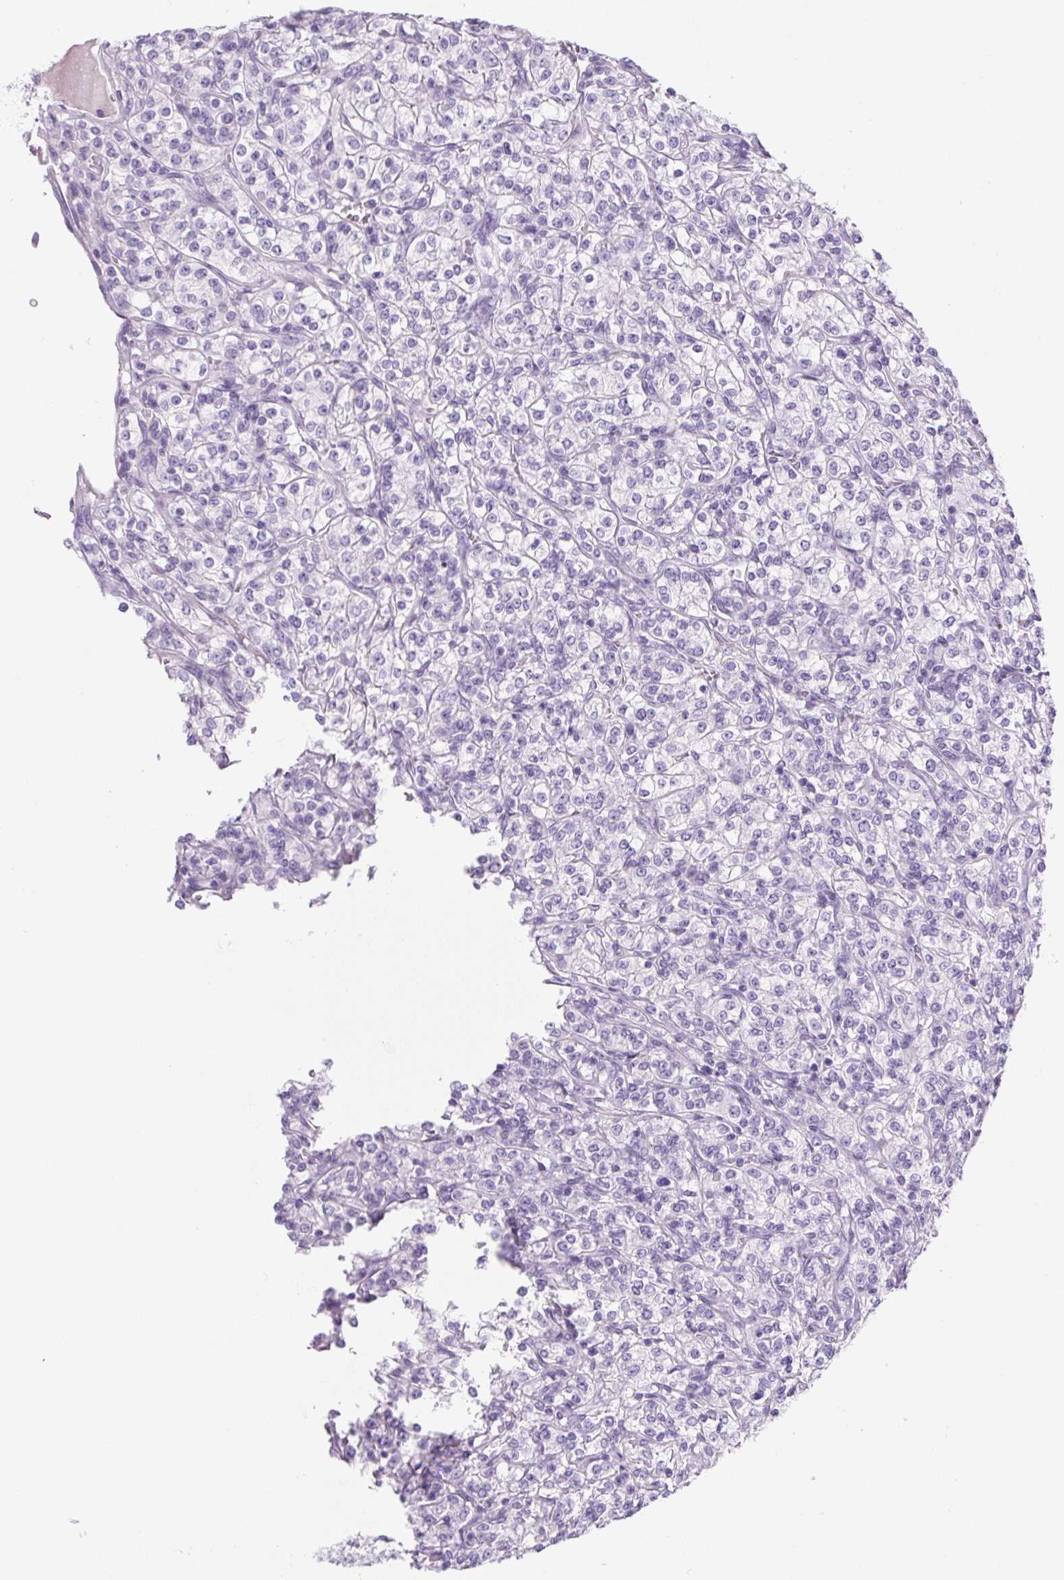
{"staining": {"intensity": "negative", "quantity": "none", "location": "none"}, "tissue": "renal cancer", "cell_type": "Tumor cells", "image_type": "cancer", "snomed": [{"axis": "morphology", "description": "Adenocarcinoma, NOS"}, {"axis": "topography", "description": "Kidney"}], "caption": "Micrograph shows no significant protein expression in tumor cells of renal cancer (adenocarcinoma). (IHC, brightfield microscopy, high magnification).", "gene": "PRRT1", "patient": {"sex": "male", "age": 77}}